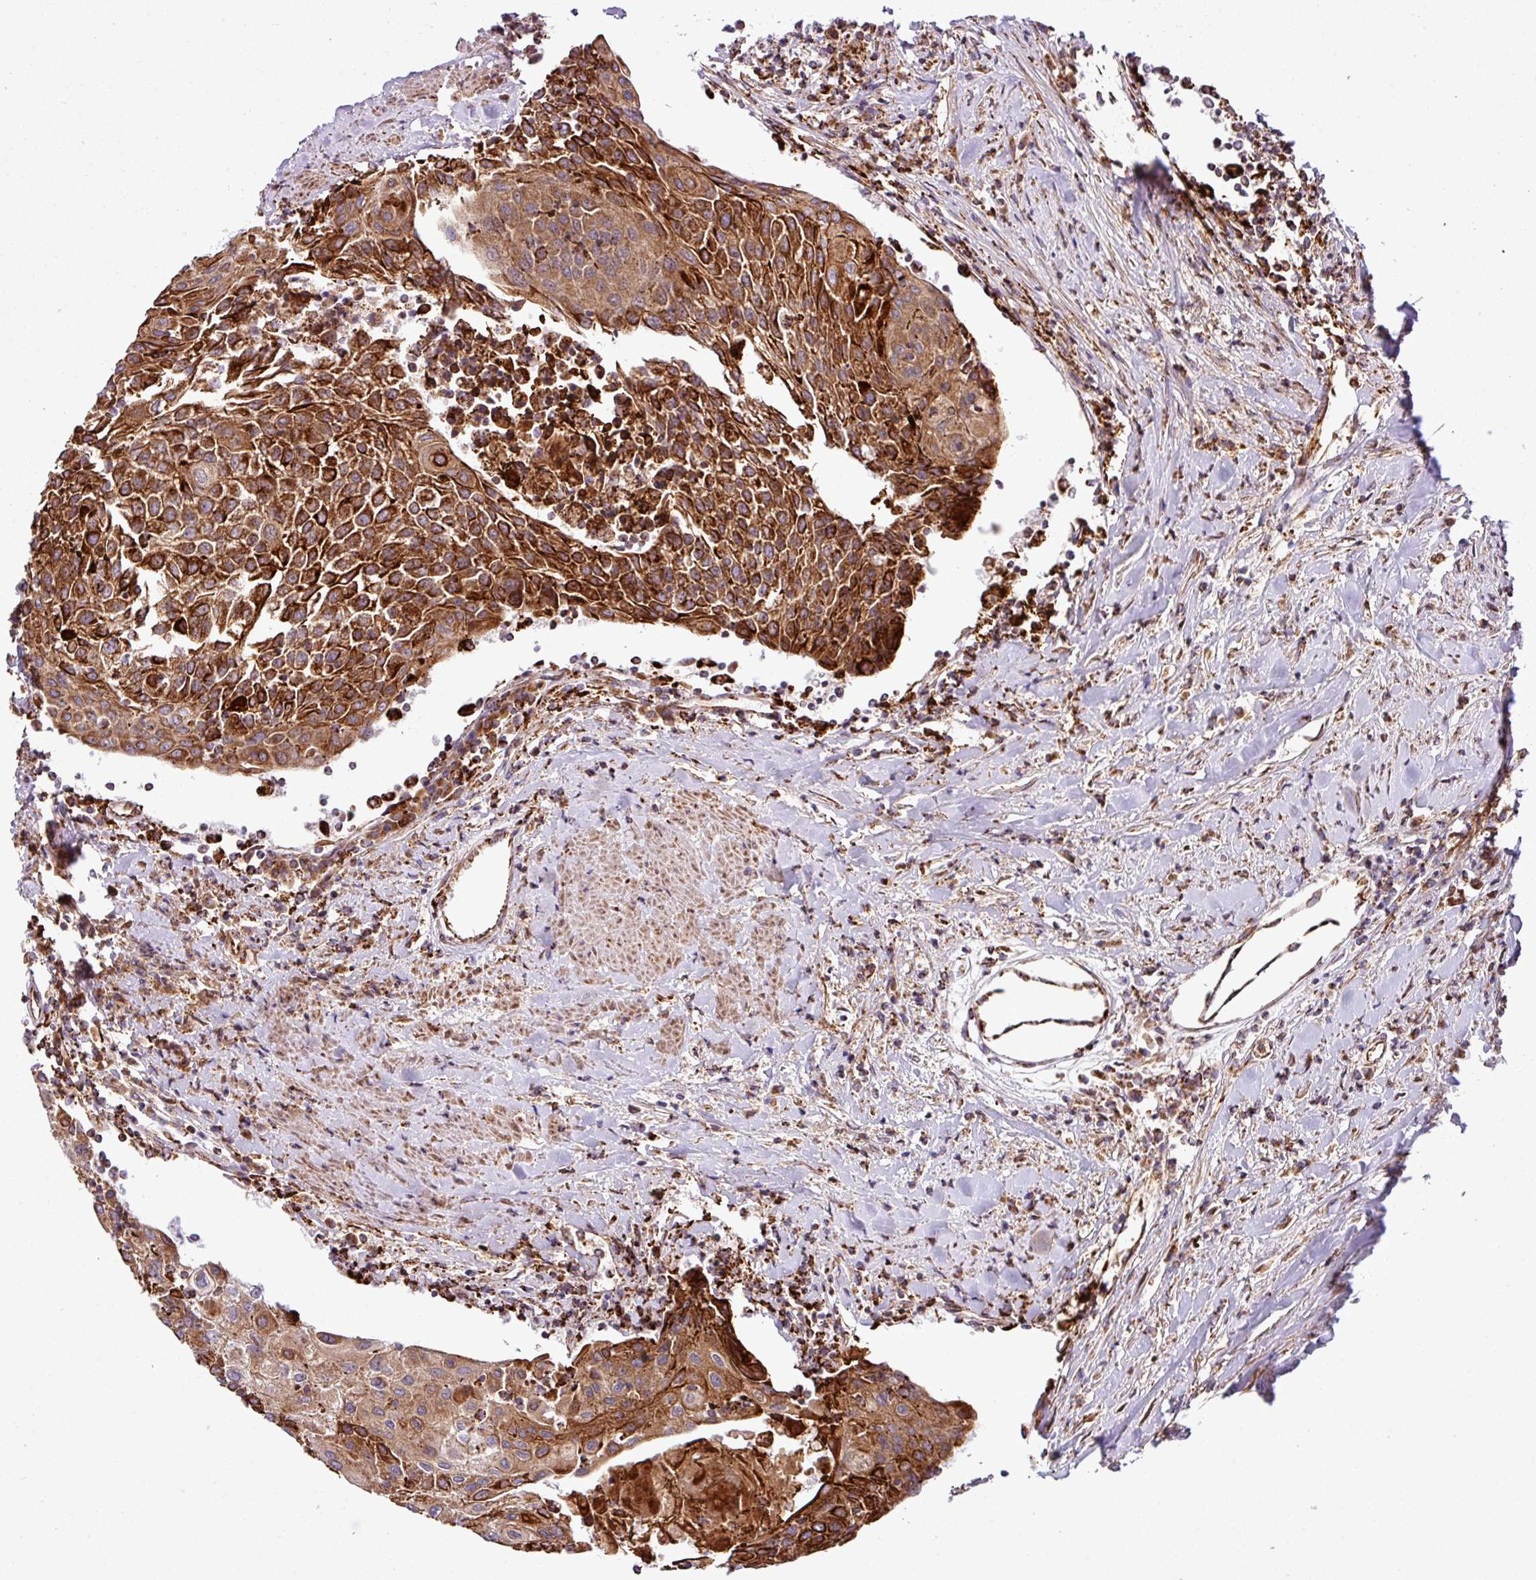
{"staining": {"intensity": "strong", "quantity": ">75%", "location": "cytoplasmic/membranous"}, "tissue": "urothelial cancer", "cell_type": "Tumor cells", "image_type": "cancer", "snomed": [{"axis": "morphology", "description": "Urothelial carcinoma, High grade"}, {"axis": "topography", "description": "Urinary bladder"}], "caption": "Immunohistochemistry (IHC) micrograph of neoplastic tissue: urothelial cancer stained using immunohistochemistry reveals high levels of strong protein expression localized specifically in the cytoplasmic/membranous of tumor cells, appearing as a cytoplasmic/membranous brown color.", "gene": "ZNF569", "patient": {"sex": "female", "age": 85}}